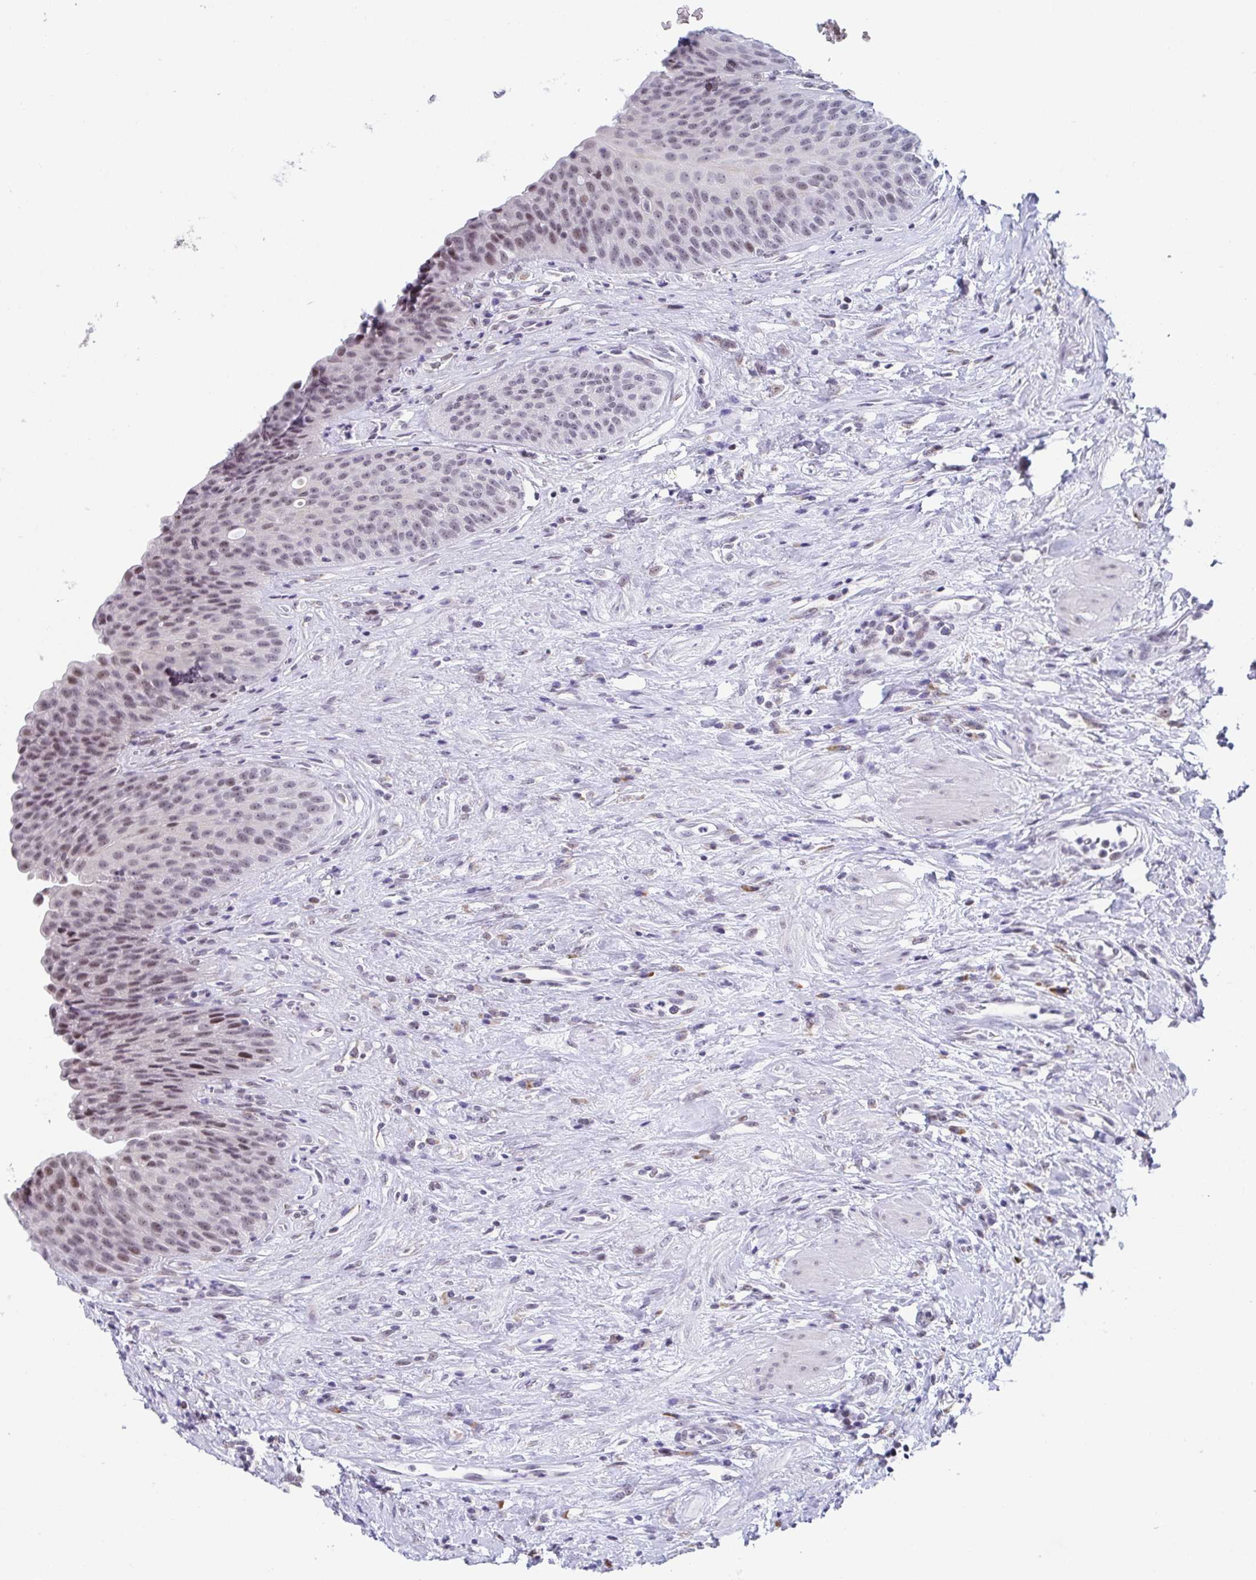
{"staining": {"intensity": "moderate", "quantity": "25%-75%", "location": "nuclear"}, "tissue": "urinary bladder", "cell_type": "Urothelial cells", "image_type": "normal", "snomed": [{"axis": "morphology", "description": "Normal tissue, NOS"}, {"axis": "topography", "description": "Urinary bladder"}], "caption": "Protein analysis of benign urinary bladder demonstrates moderate nuclear expression in approximately 25%-75% of urothelial cells. Using DAB (3,3'-diaminobenzidine) (brown) and hematoxylin (blue) stains, captured at high magnification using brightfield microscopy.", "gene": "WDR72", "patient": {"sex": "female", "age": 56}}